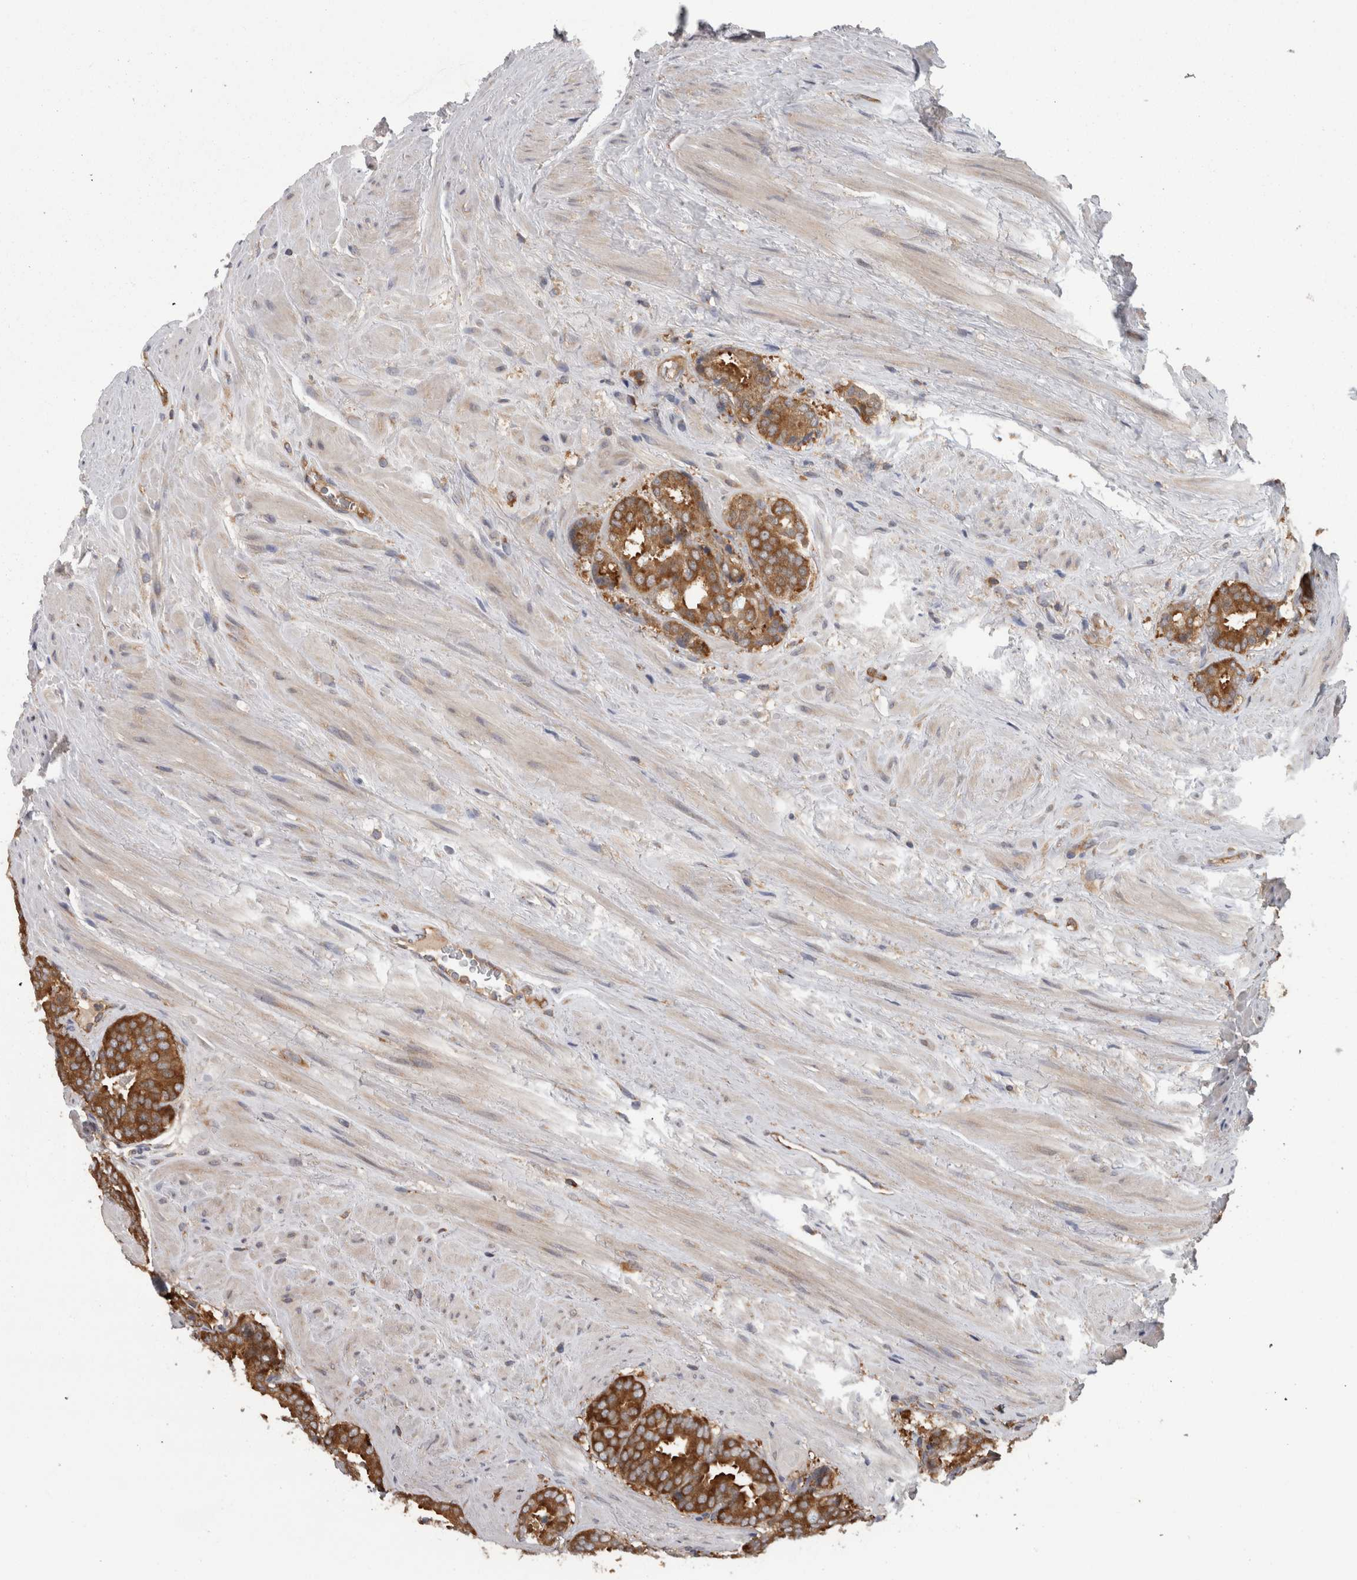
{"staining": {"intensity": "strong", "quantity": ">75%", "location": "cytoplasmic/membranous"}, "tissue": "prostate cancer", "cell_type": "Tumor cells", "image_type": "cancer", "snomed": [{"axis": "morphology", "description": "Adenocarcinoma, Low grade"}, {"axis": "topography", "description": "Prostate"}], "caption": "Strong cytoplasmic/membranous protein staining is seen in about >75% of tumor cells in adenocarcinoma (low-grade) (prostate).", "gene": "SMCR8", "patient": {"sex": "male", "age": 69}}